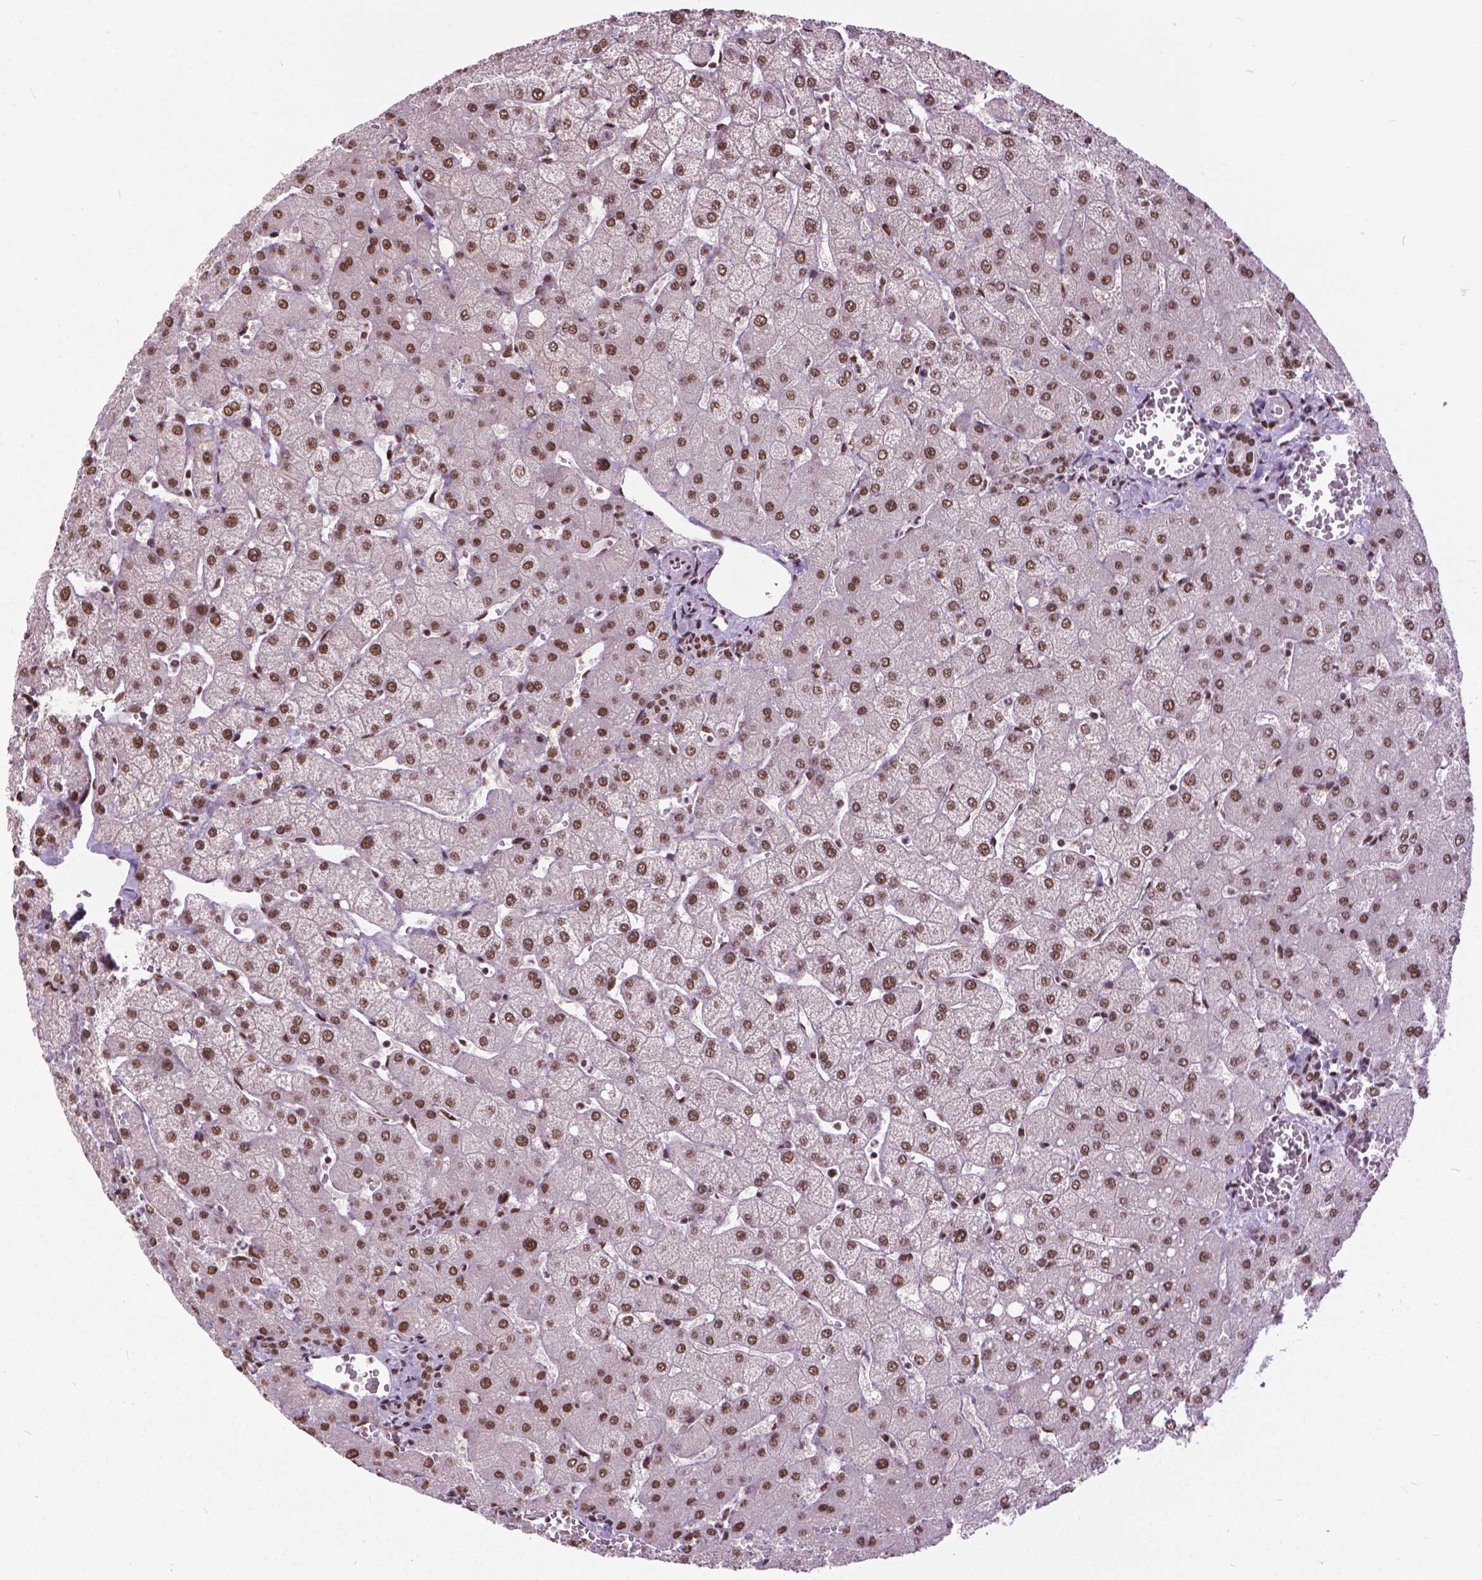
{"staining": {"intensity": "moderate", "quantity": ">75%", "location": "nuclear"}, "tissue": "liver", "cell_type": "Cholangiocytes", "image_type": "normal", "snomed": [{"axis": "morphology", "description": "Normal tissue, NOS"}, {"axis": "topography", "description": "Liver"}], "caption": "DAB immunohistochemical staining of unremarkable human liver demonstrates moderate nuclear protein expression in approximately >75% of cholangiocytes. Nuclei are stained in blue.", "gene": "AKAP8", "patient": {"sex": "female", "age": 54}}